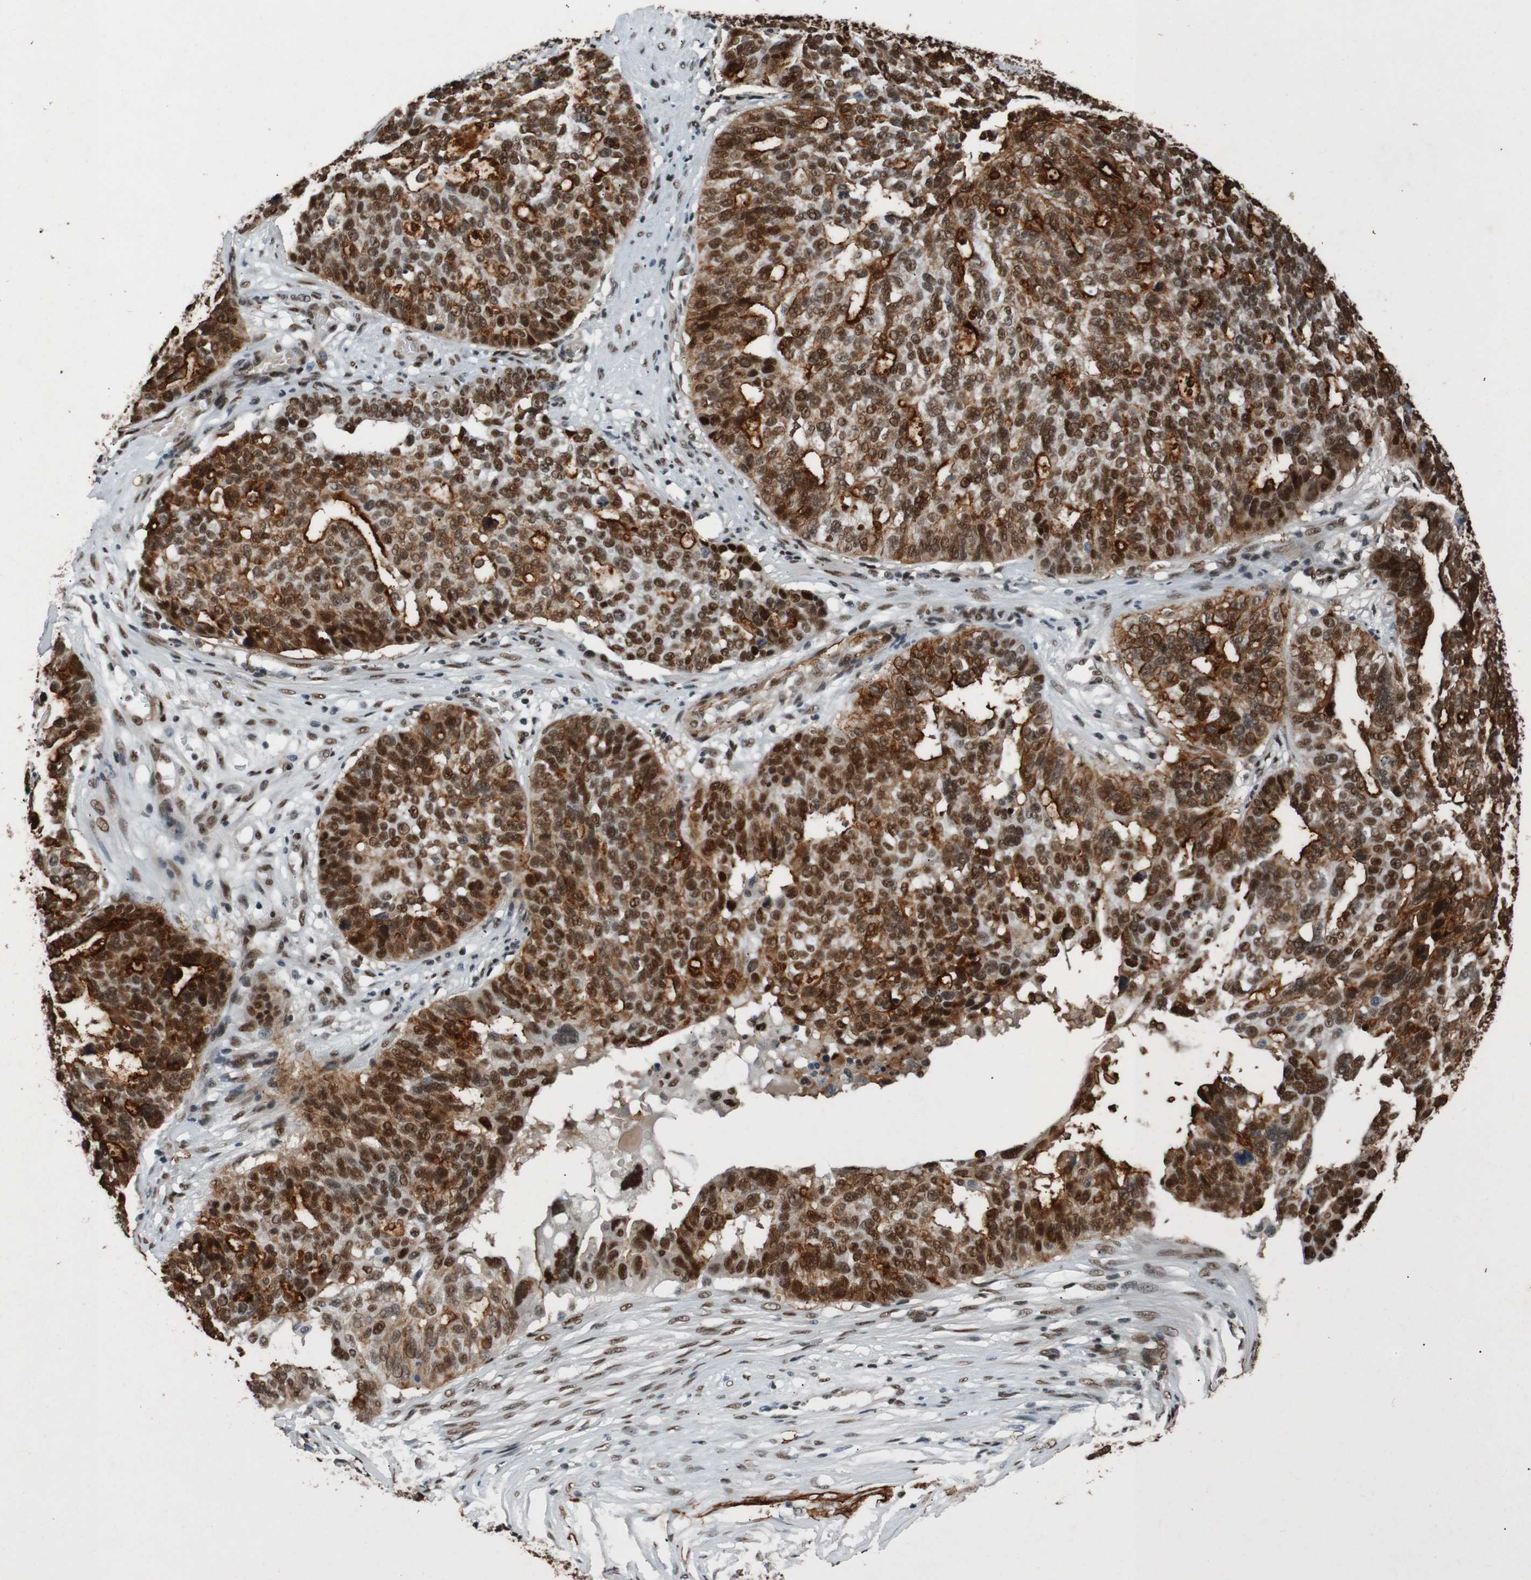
{"staining": {"intensity": "strong", "quantity": ">75%", "location": "cytoplasmic/membranous,nuclear"}, "tissue": "ovarian cancer", "cell_type": "Tumor cells", "image_type": "cancer", "snomed": [{"axis": "morphology", "description": "Cystadenocarcinoma, serous, NOS"}, {"axis": "topography", "description": "Ovary"}], "caption": "Immunohistochemical staining of human ovarian serous cystadenocarcinoma exhibits high levels of strong cytoplasmic/membranous and nuclear protein positivity in about >75% of tumor cells.", "gene": "HEXIM1", "patient": {"sex": "female", "age": 59}}